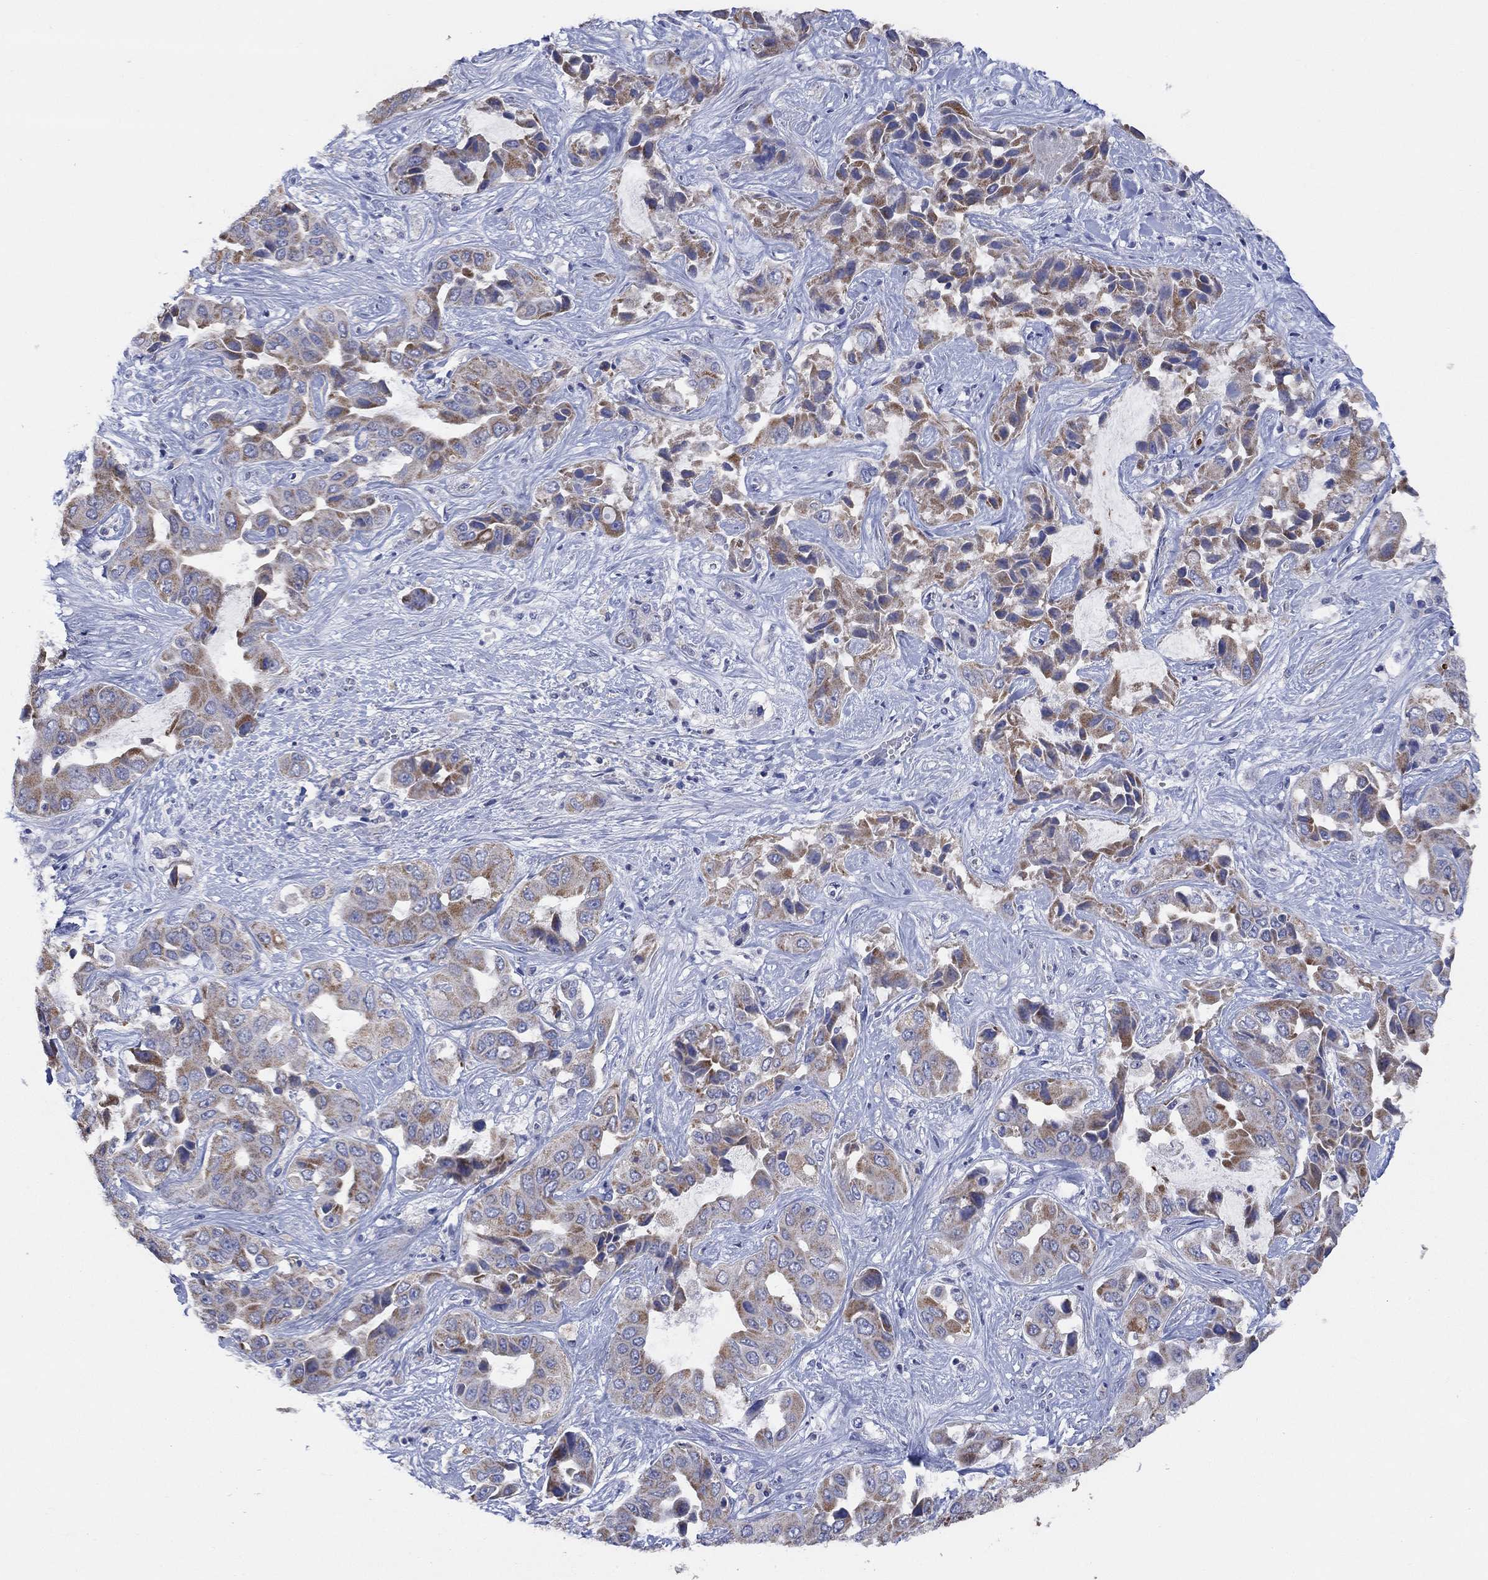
{"staining": {"intensity": "strong", "quantity": ">75%", "location": "cytoplasmic/membranous"}, "tissue": "liver cancer", "cell_type": "Tumor cells", "image_type": "cancer", "snomed": [{"axis": "morphology", "description": "Cholangiocarcinoma"}, {"axis": "topography", "description": "Liver"}], "caption": "There is high levels of strong cytoplasmic/membranous staining in tumor cells of cholangiocarcinoma (liver), as demonstrated by immunohistochemical staining (brown color).", "gene": "CLVS1", "patient": {"sex": "female", "age": 52}}